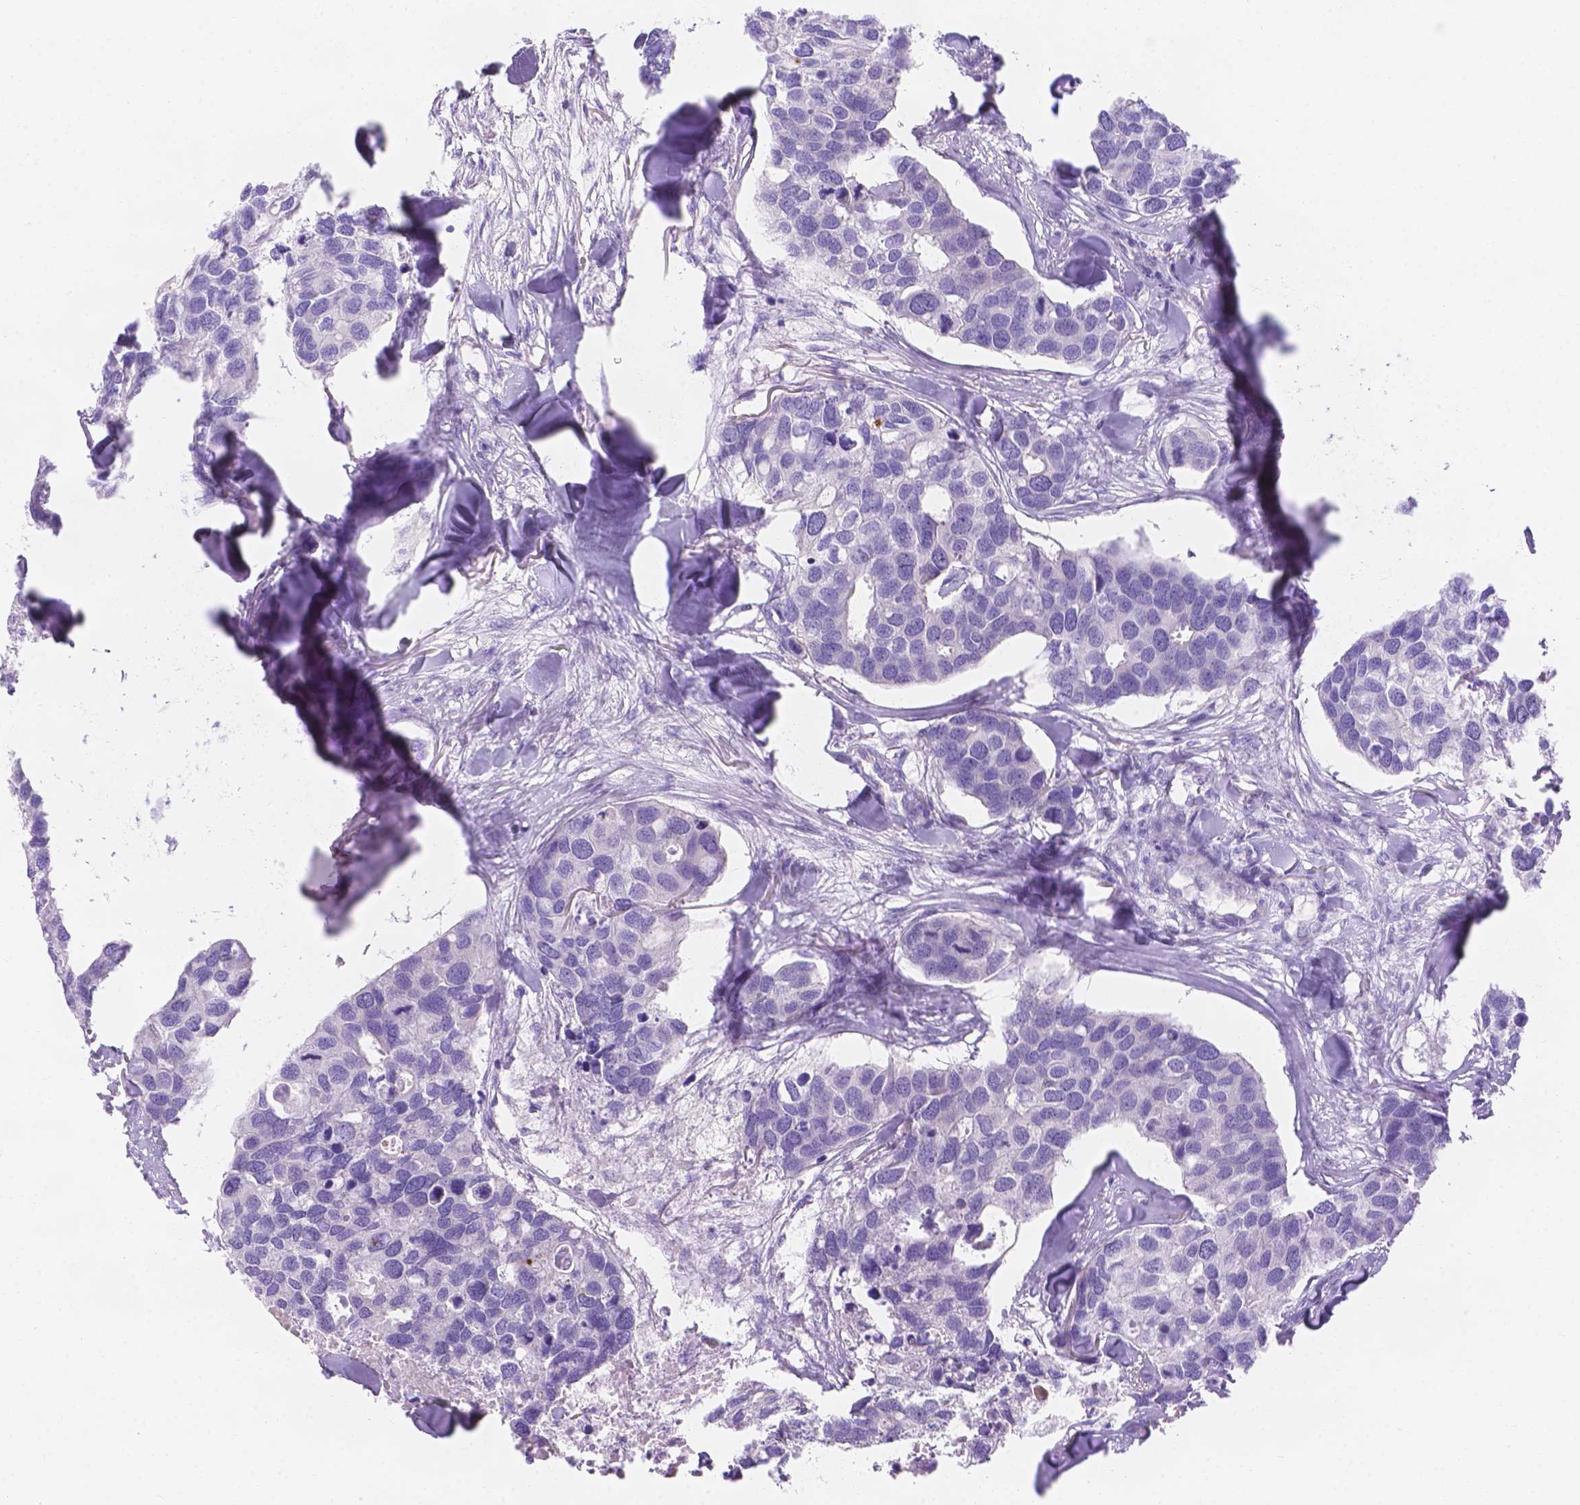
{"staining": {"intensity": "negative", "quantity": "none", "location": "none"}, "tissue": "breast cancer", "cell_type": "Tumor cells", "image_type": "cancer", "snomed": [{"axis": "morphology", "description": "Duct carcinoma"}, {"axis": "topography", "description": "Breast"}], "caption": "Tumor cells show no significant expression in breast cancer. (Brightfield microscopy of DAB (3,3'-diaminobenzidine) immunohistochemistry at high magnification).", "gene": "MLN", "patient": {"sex": "female", "age": 83}}